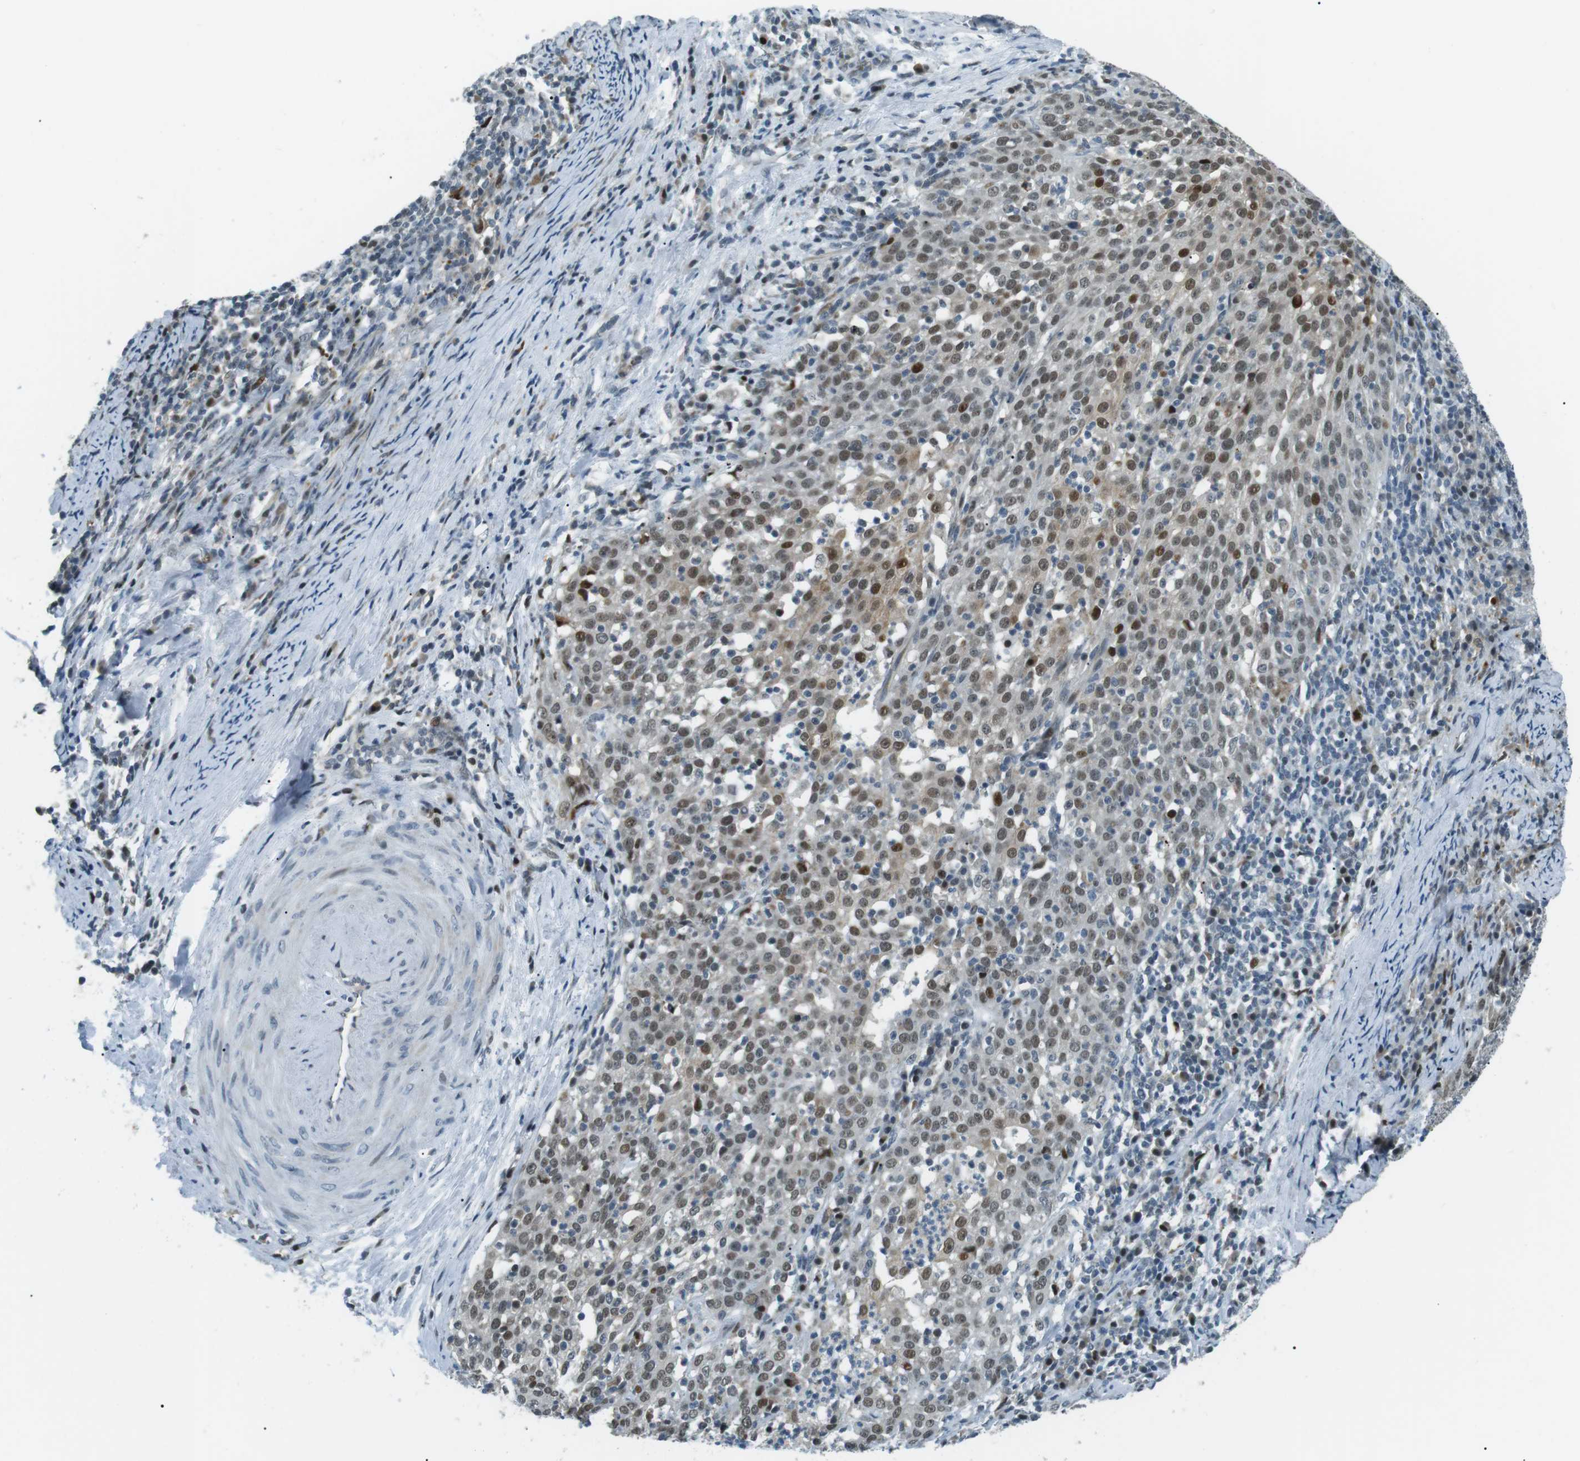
{"staining": {"intensity": "moderate", "quantity": ">75%", "location": "nuclear"}, "tissue": "cervical cancer", "cell_type": "Tumor cells", "image_type": "cancer", "snomed": [{"axis": "morphology", "description": "Squamous cell carcinoma, NOS"}, {"axis": "topography", "description": "Cervix"}], "caption": "Immunohistochemical staining of human cervical cancer (squamous cell carcinoma) displays moderate nuclear protein positivity in about >75% of tumor cells.", "gene": "PJA1", "patient": {"sex": "female", "age": 51}}